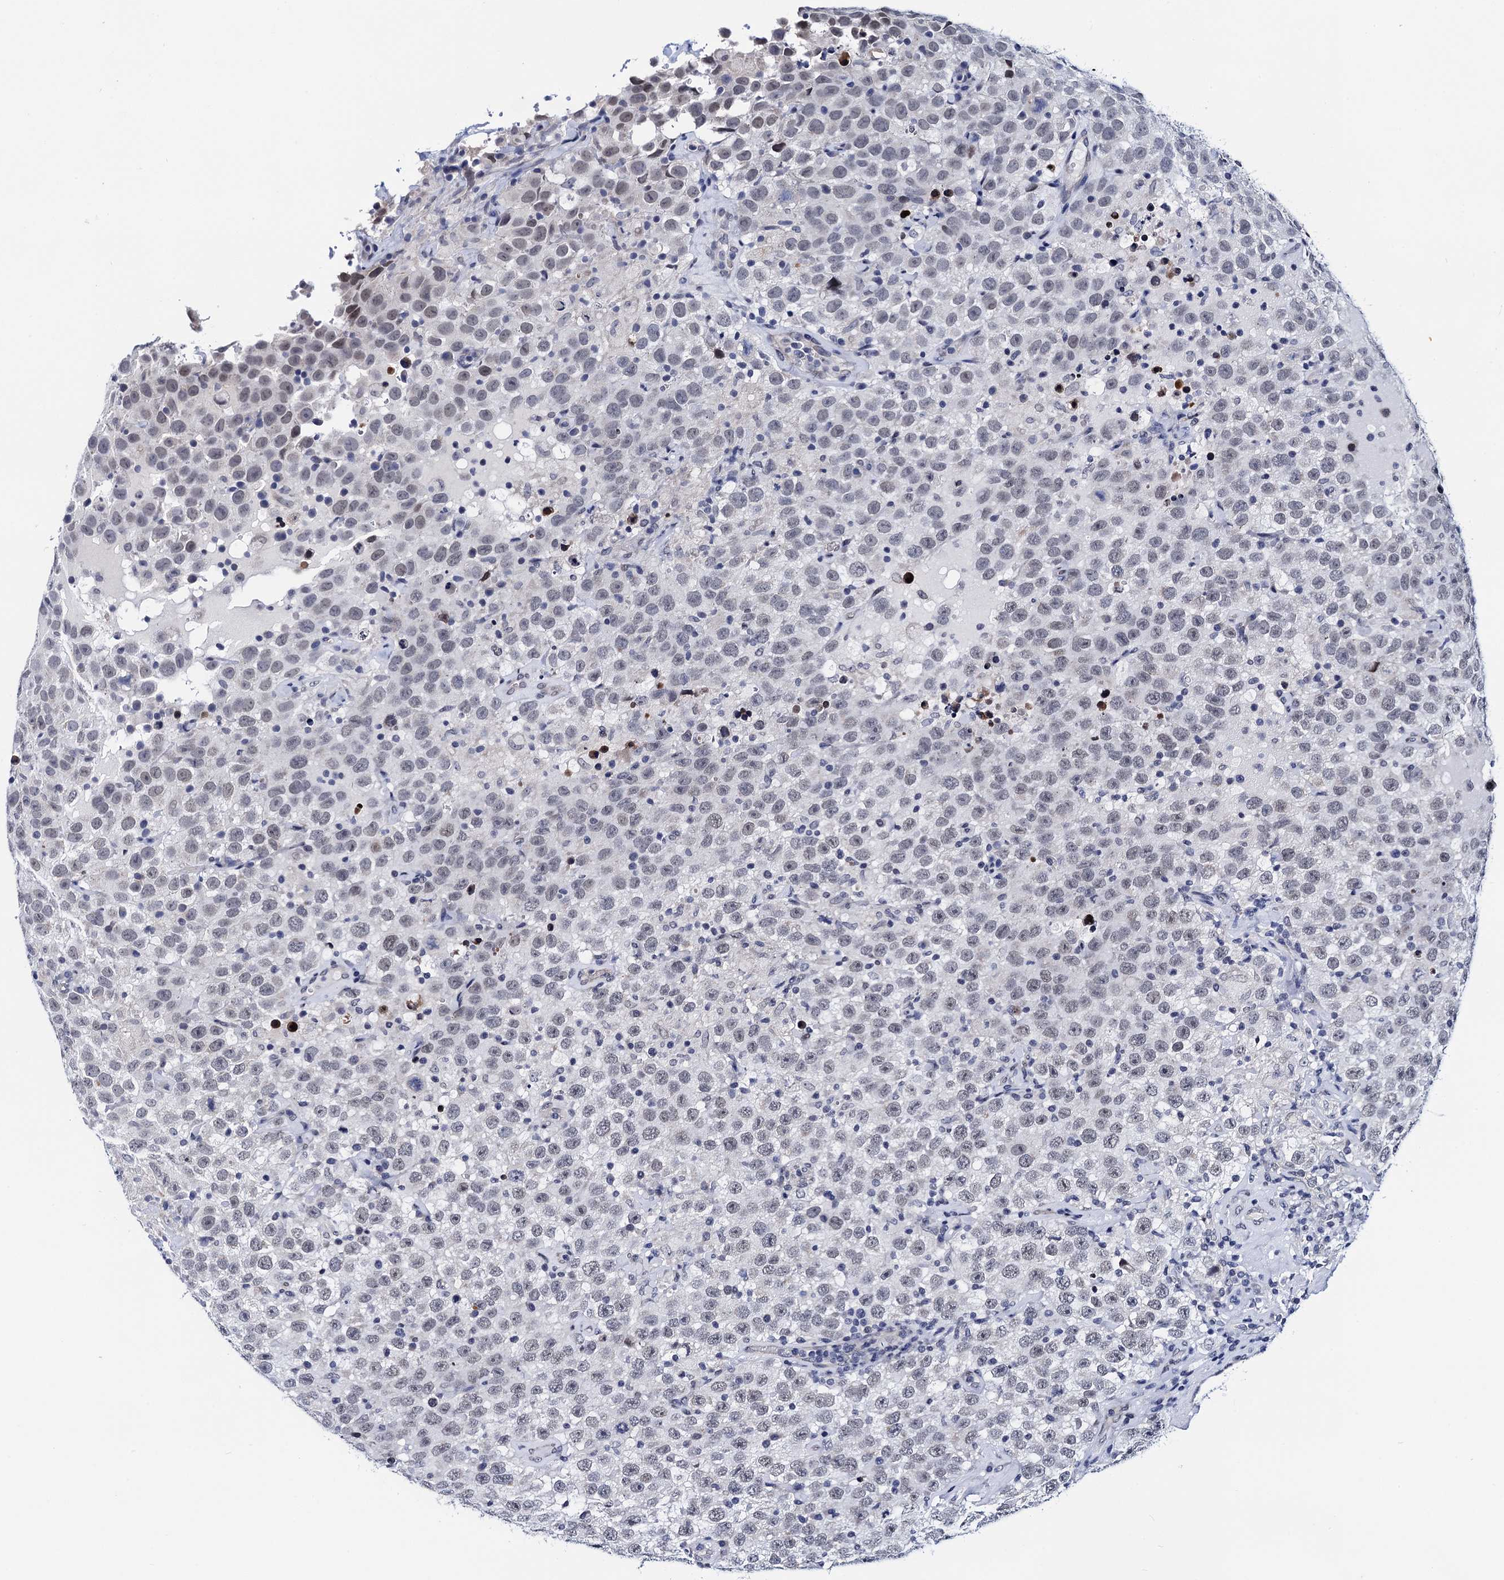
{"staining": {"intensity": "weak", "quantity": "<25%", "location": "nuclear"}, "tissue": "testis cancer", "cell_type": "Tumor cells", "image_type": "cancer", "snomed": [{"axis": "morphology", "description": "Seminoma, NOS"}, {"axis": "topography", "description": "Testis"}], "caption": "Immunohistochemistry (IHC) photomicrograph of neoplastic tissue: human testis seminoma stained with DAB (3,3'-diaminobenzidine) exhibits no significant protein expression in tumor cells.", "gene": "C16orf87", "patient": {"sex": "male", "age": 41}}